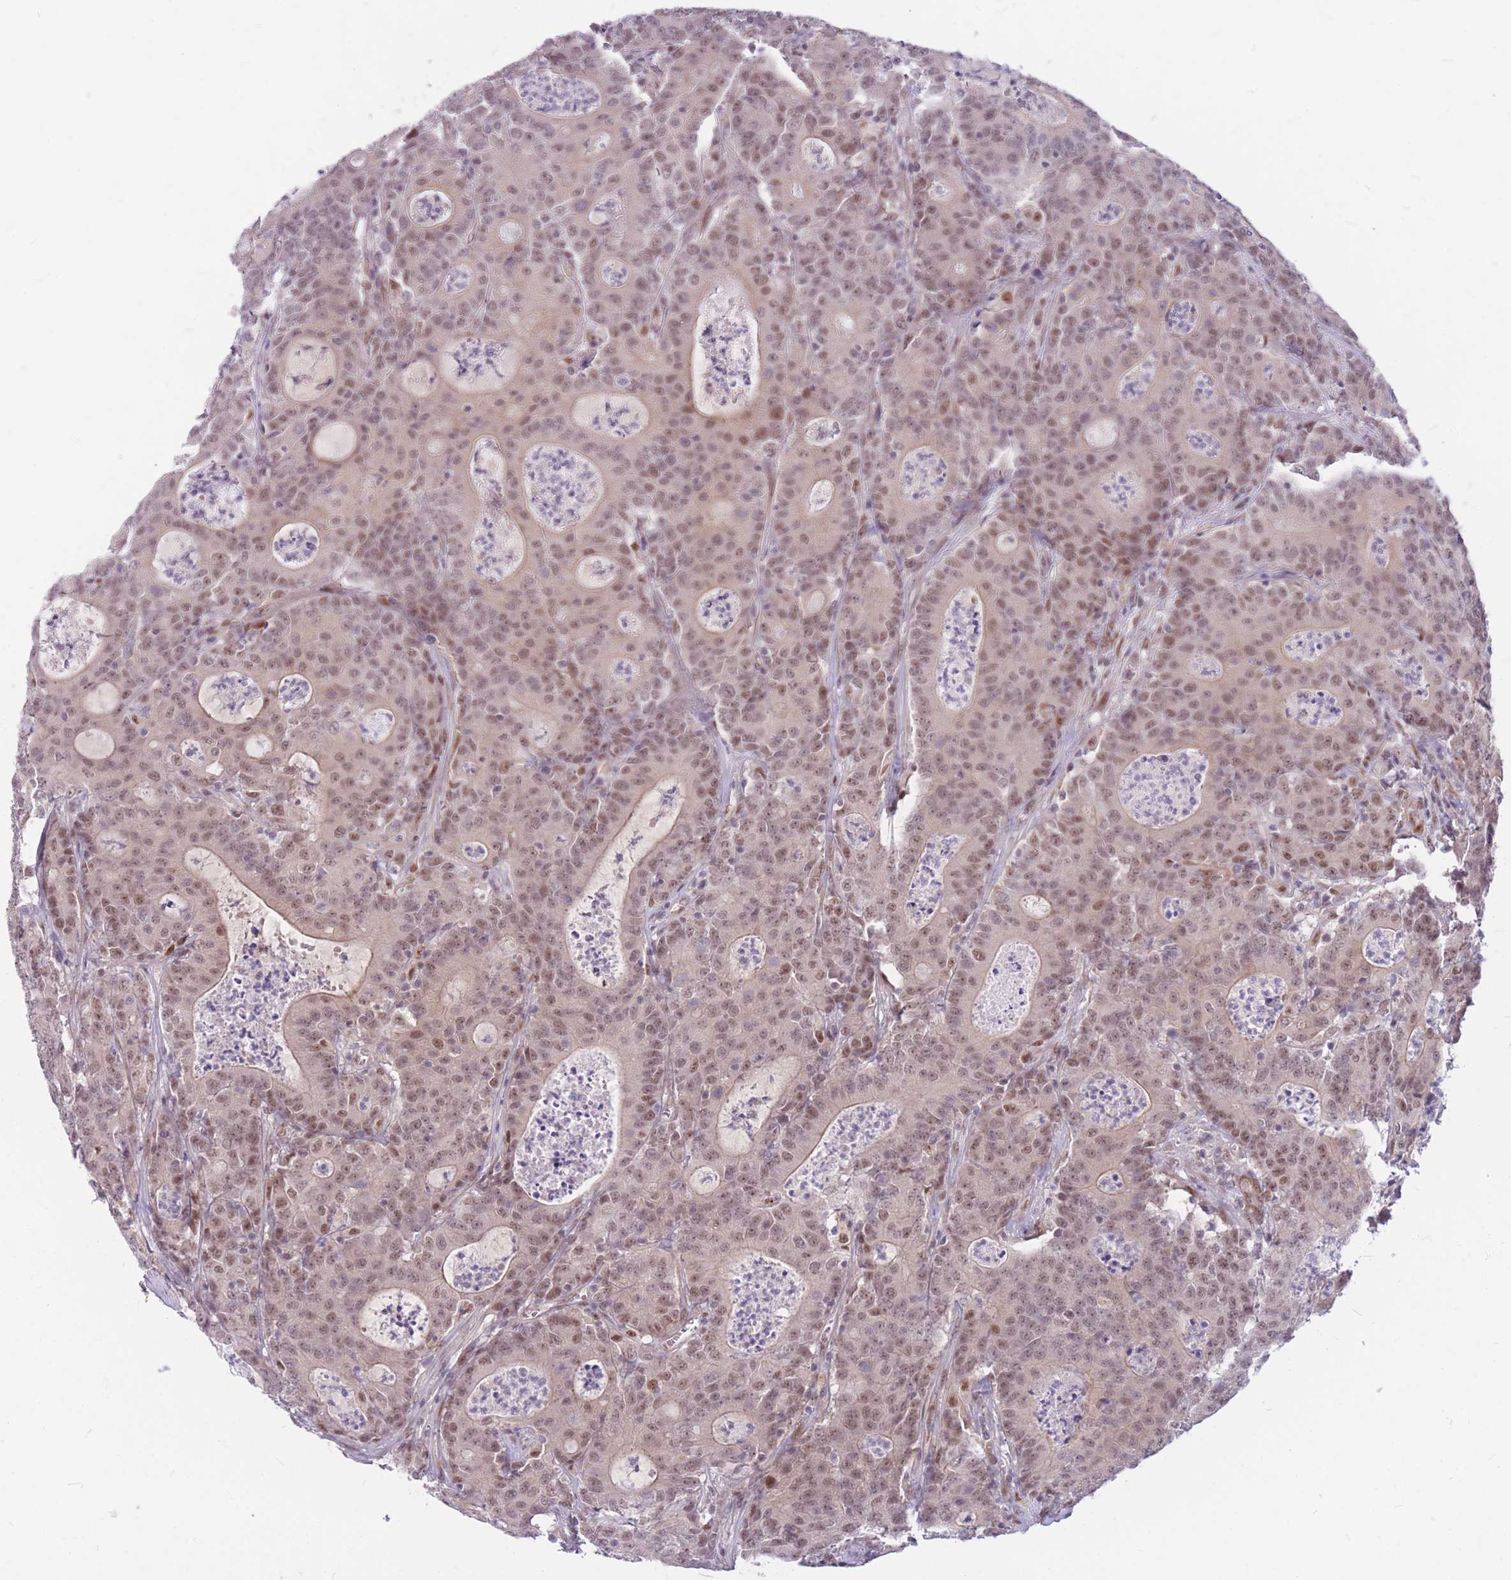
{"staining": {"intensity": "weak", "quantity": ">75%", "location": "cytoplasmic/membranous,nuclear"}, "tissue": "colorectal cancer", "cell_type": "Tumor cells", "image_type": "cancer", "snomed": [{"axis": "morphology", "description": "Adenocarcinoma, NOS"}, {"axis": "topography", "description": "Colon"}], "caption": "Immunohistochemistry (IHC) (DAB (3,3'-diaminobenzidine)) staining of human adenocarcinoma (colorectal) exhibits weak cytoplasmic/membranous and nuclear protein positivity in about >75% of tumor cells.", "gene": "ERCC2", "patient": {"sex": "male", "age": 83}}